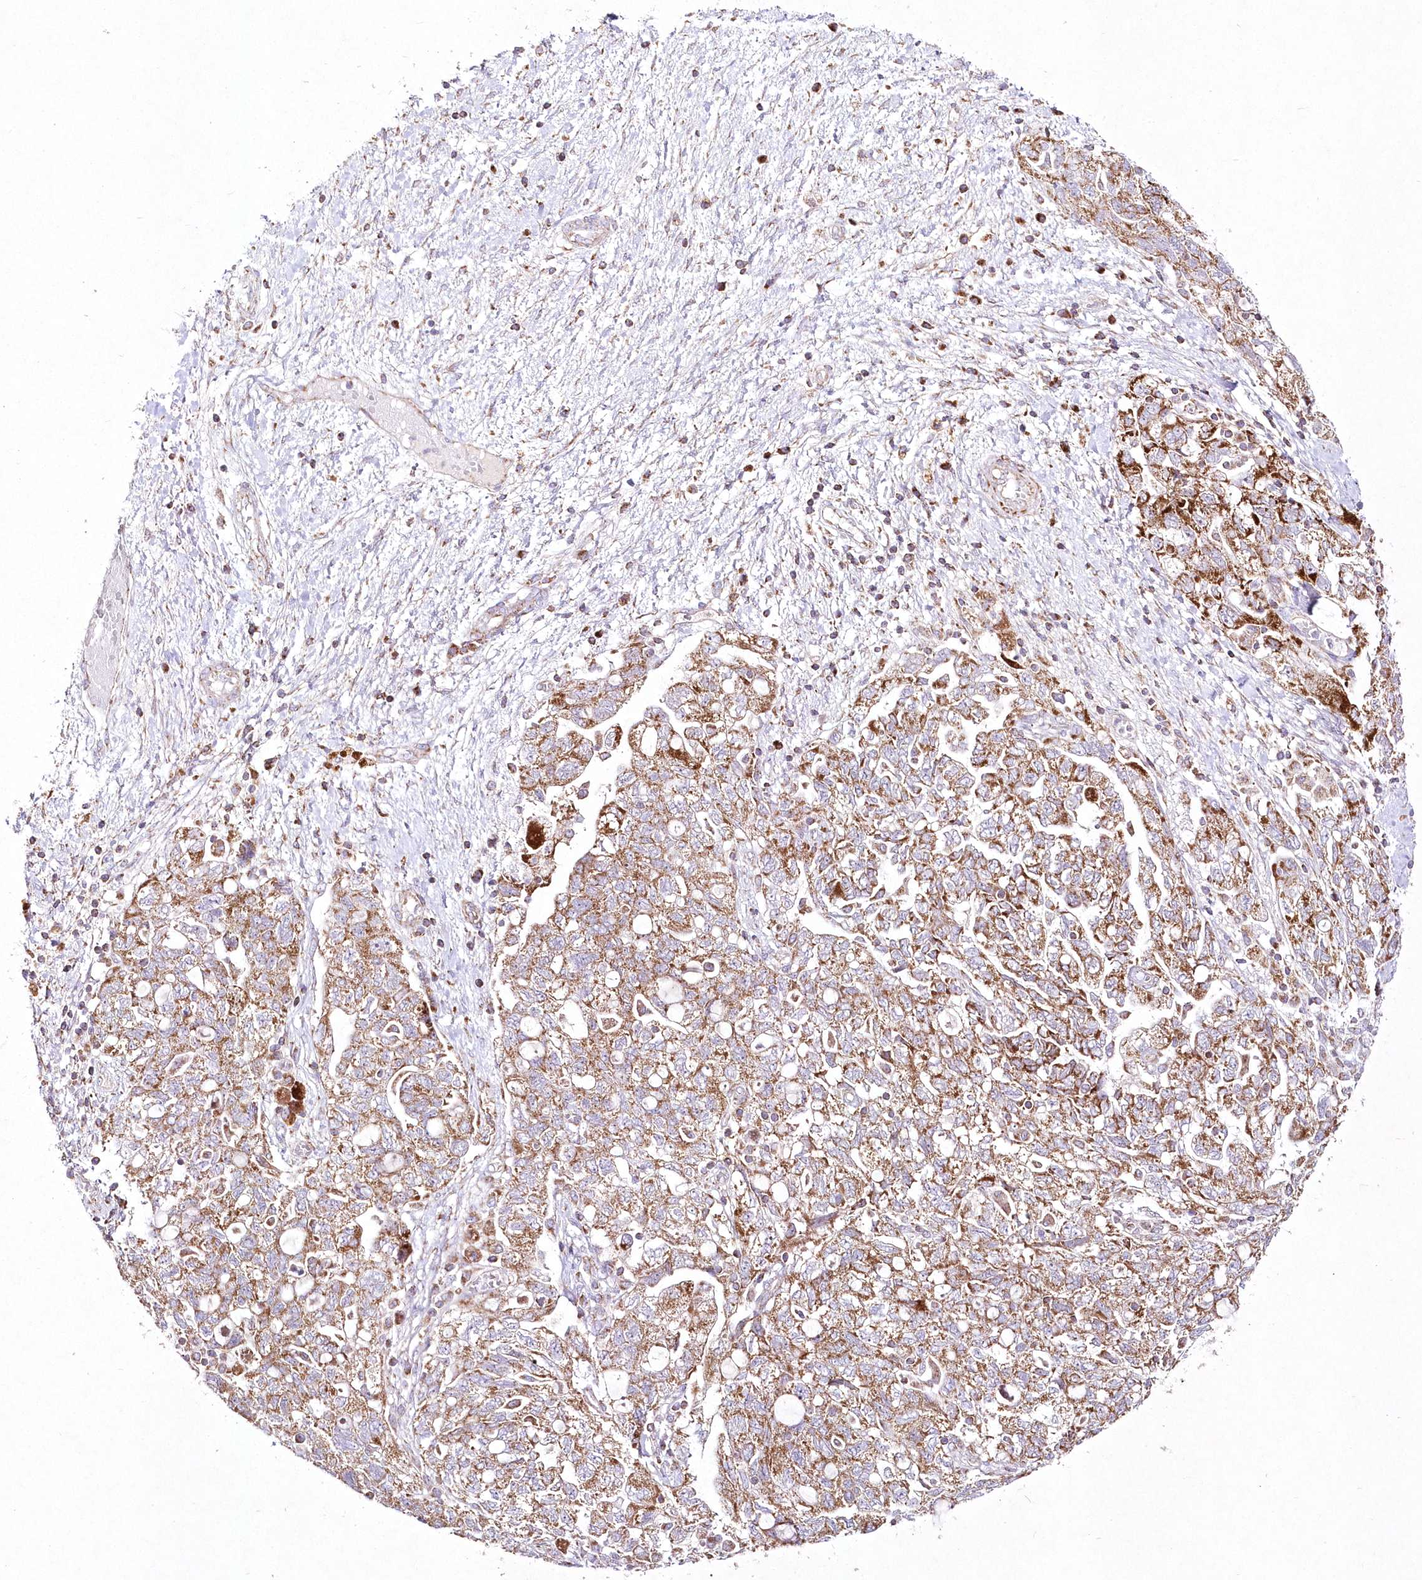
{"staining": {"intensity": "moderate", "quantity": ">75%", "location": "cytoplasmic/membranous"}, "tissue": "ovarian cancer", "cell_type": "Tumor cells", "image_type": "cancer", "snomed": [{"axis": "morphology", "description": "Carcinoma, NOS"}, {"axis": "morphology", "description": "Cystadenocarcinoma, serous, NOS"}, {"axis": "topography", "description": "Ovary"}], "caption": "A histopathology image showing moderate cytoplasmic/membranous staining in about >75% of tumor cells in carcinoma (ovarian), as visualized by brown immunohistochemical staining.", "gene": "DNA2", "patient": {"sex": "female", "age": 69}}